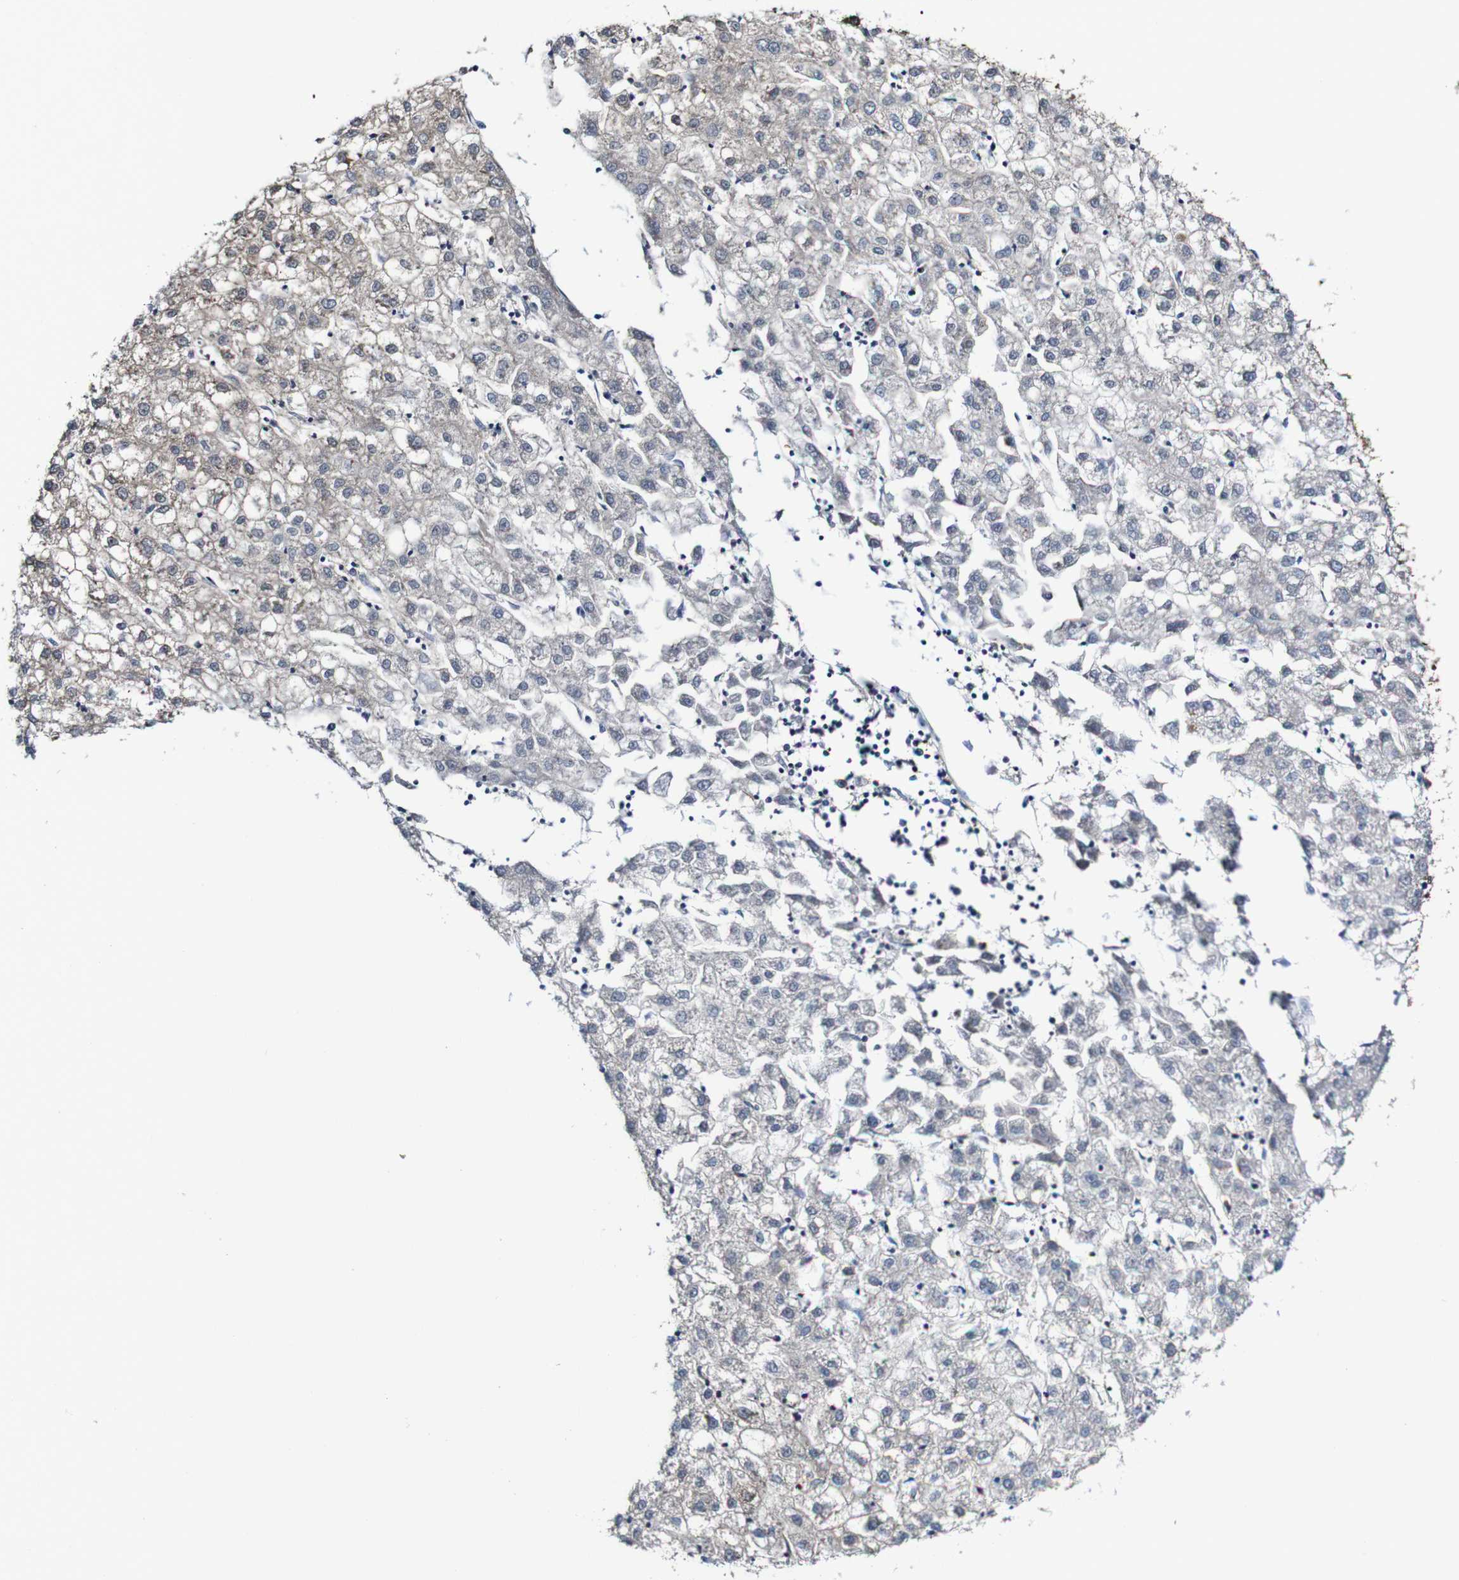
{"staining": {"intensity": "weak", "quantity": "25%-75%", "location": "cytoplasmic/membranous"}, "tissue": "liver cancer", "cell_type": "Tumor cells", "image_type": "cancer", "snomed": [{"axis": "morphology", "description": "Carcinoma, Hepatocellular, NOS"}, {"axis": "topography", "description": "Liver"}], "caption": "Liver cancer (hepatocellular carcinoma) stained with IHC demonstrates weak cytoplasmic/membranous expression in about 25%-75% of tumor cells.", "gene": "PTPRR", "patient": {"sex": "male", "age": 72}}